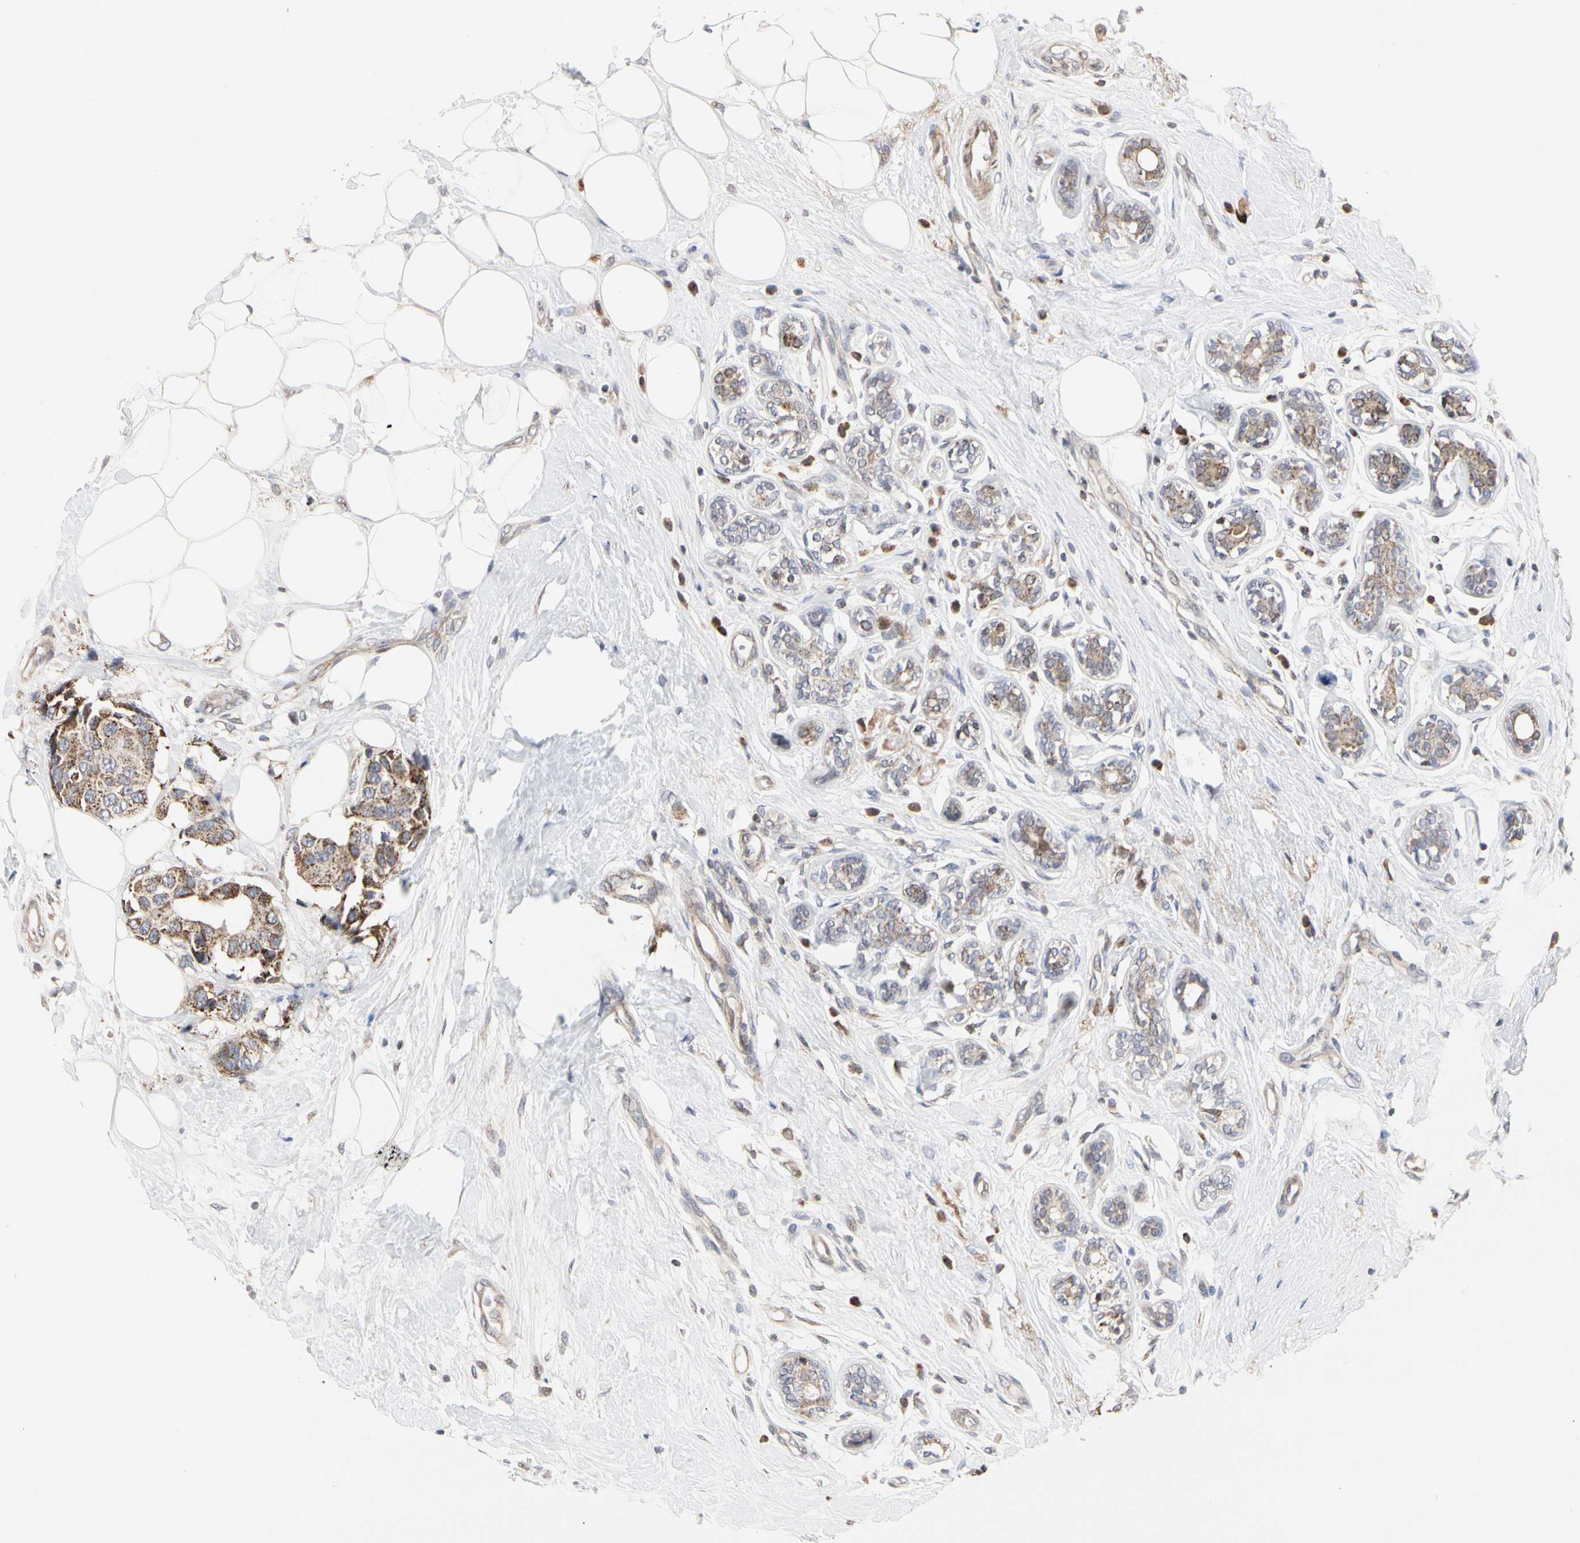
{"staining": {"intensity": "moderate", "quantity": ">75%", "location": "cytoplasmic/membranous"}, "tissue": "breast cancer", "cell_type": "Tumor cells", "image_type": "cancer", "snomed": [{"axis": "morphology", "description": "Normal tissue, NOS"}, {"axis": "morphology", "description": "Duct carcinoma"}, {"axis": "topography", "description": "Breast"}], "caption": "Immunohistochemical staining of breast invasive ductal carcinoma demonstrates moderate cytoplasmic/membranous protein positivity in about >75% of tumor cells.", "gene": "TSKU", "patient": {"sex": "female", "age": 39}}